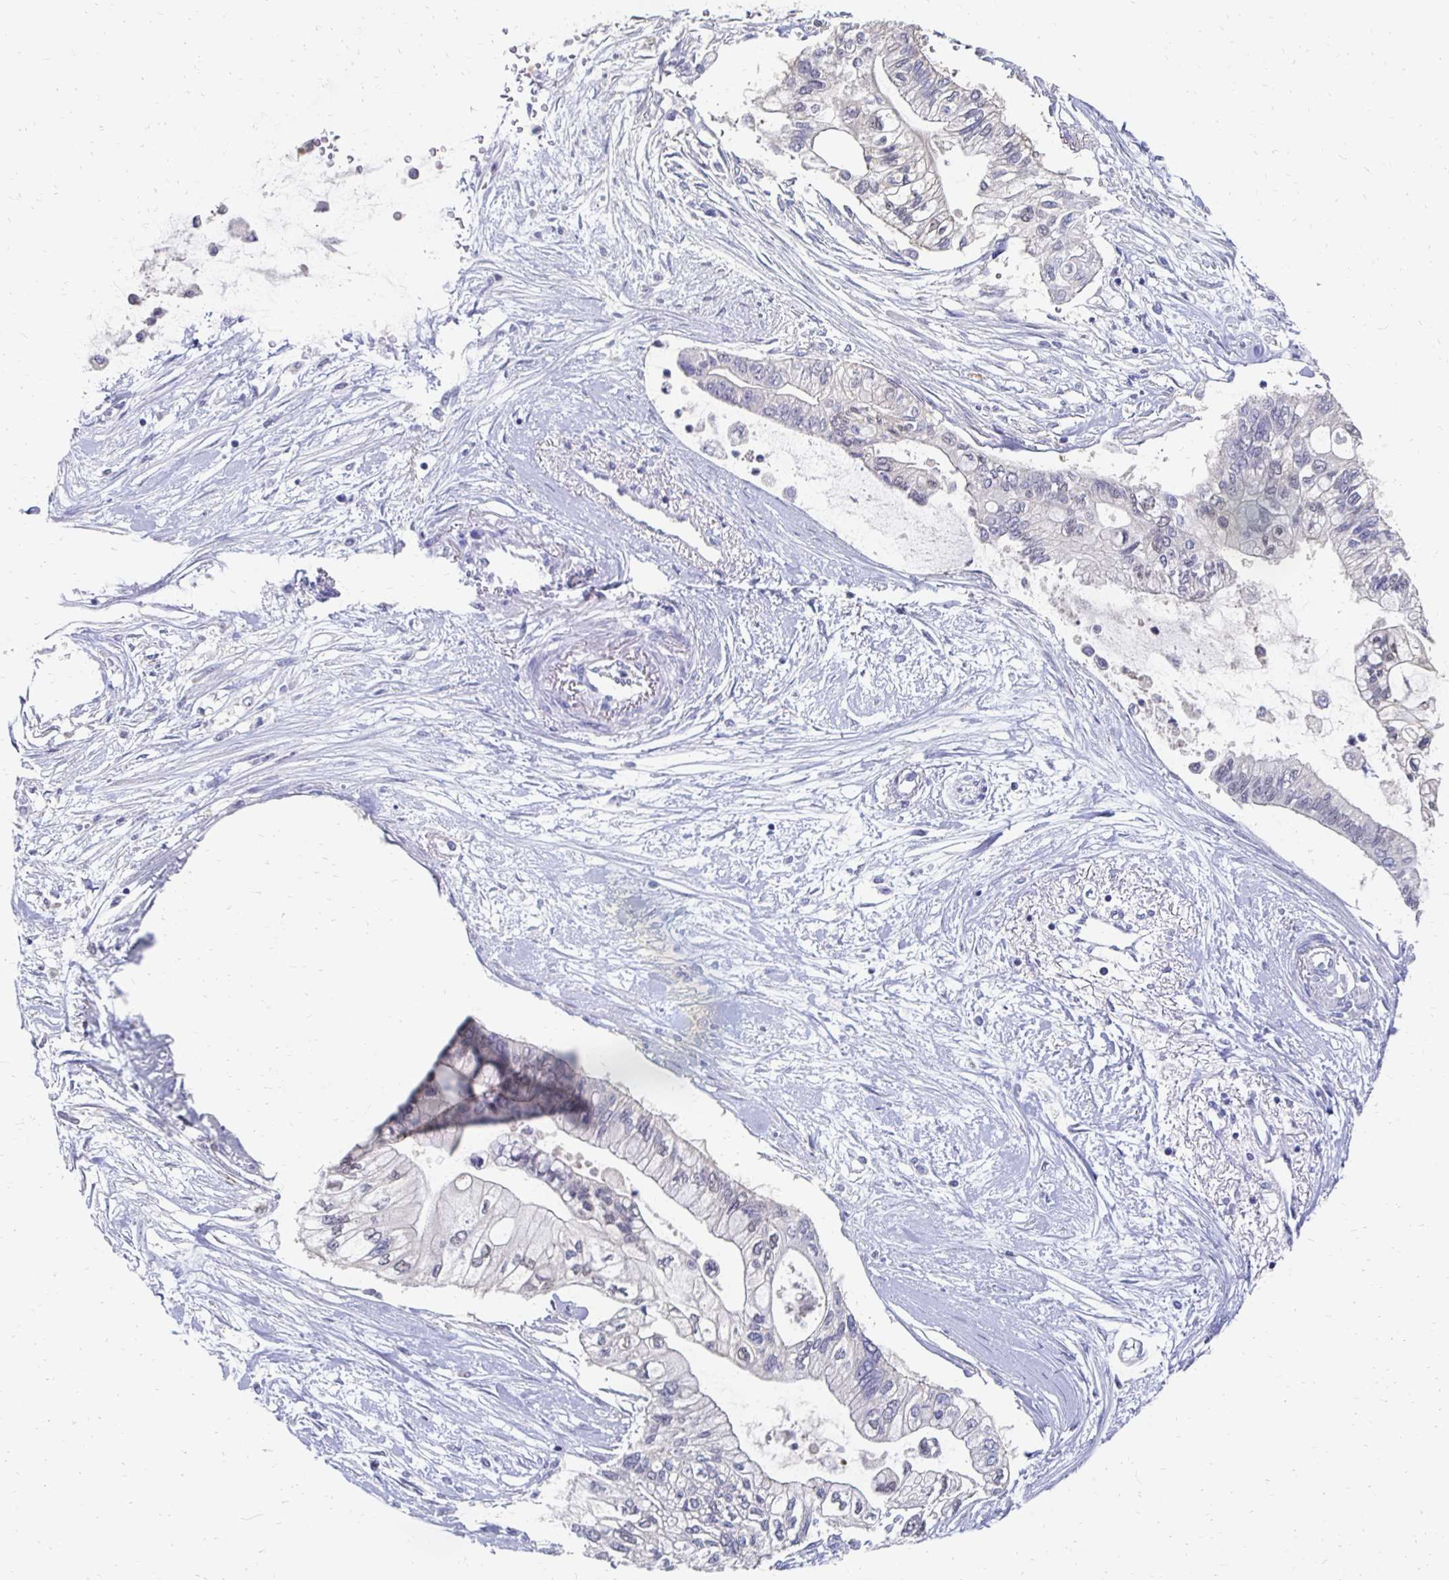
{"staining": {"intensity": "negative", "quantity": "none", "location": "none"}, "tissue": "pancreatic cancer", "cell_type": "Tumor cells", "image_type": "cancer", "snomed": [{"axis": "morphology", "description": "Adenocarcinoma, NOS"}, {"axis": "topography", "description": "Pancreas"}], "caption": "Immunohistochemical staining of human pancreatic cancer (adenocarcinoma) shows no significant staining in tumor cells.", "gene": "SYCP3", "patient": {"sex": "female", "age": 77}}